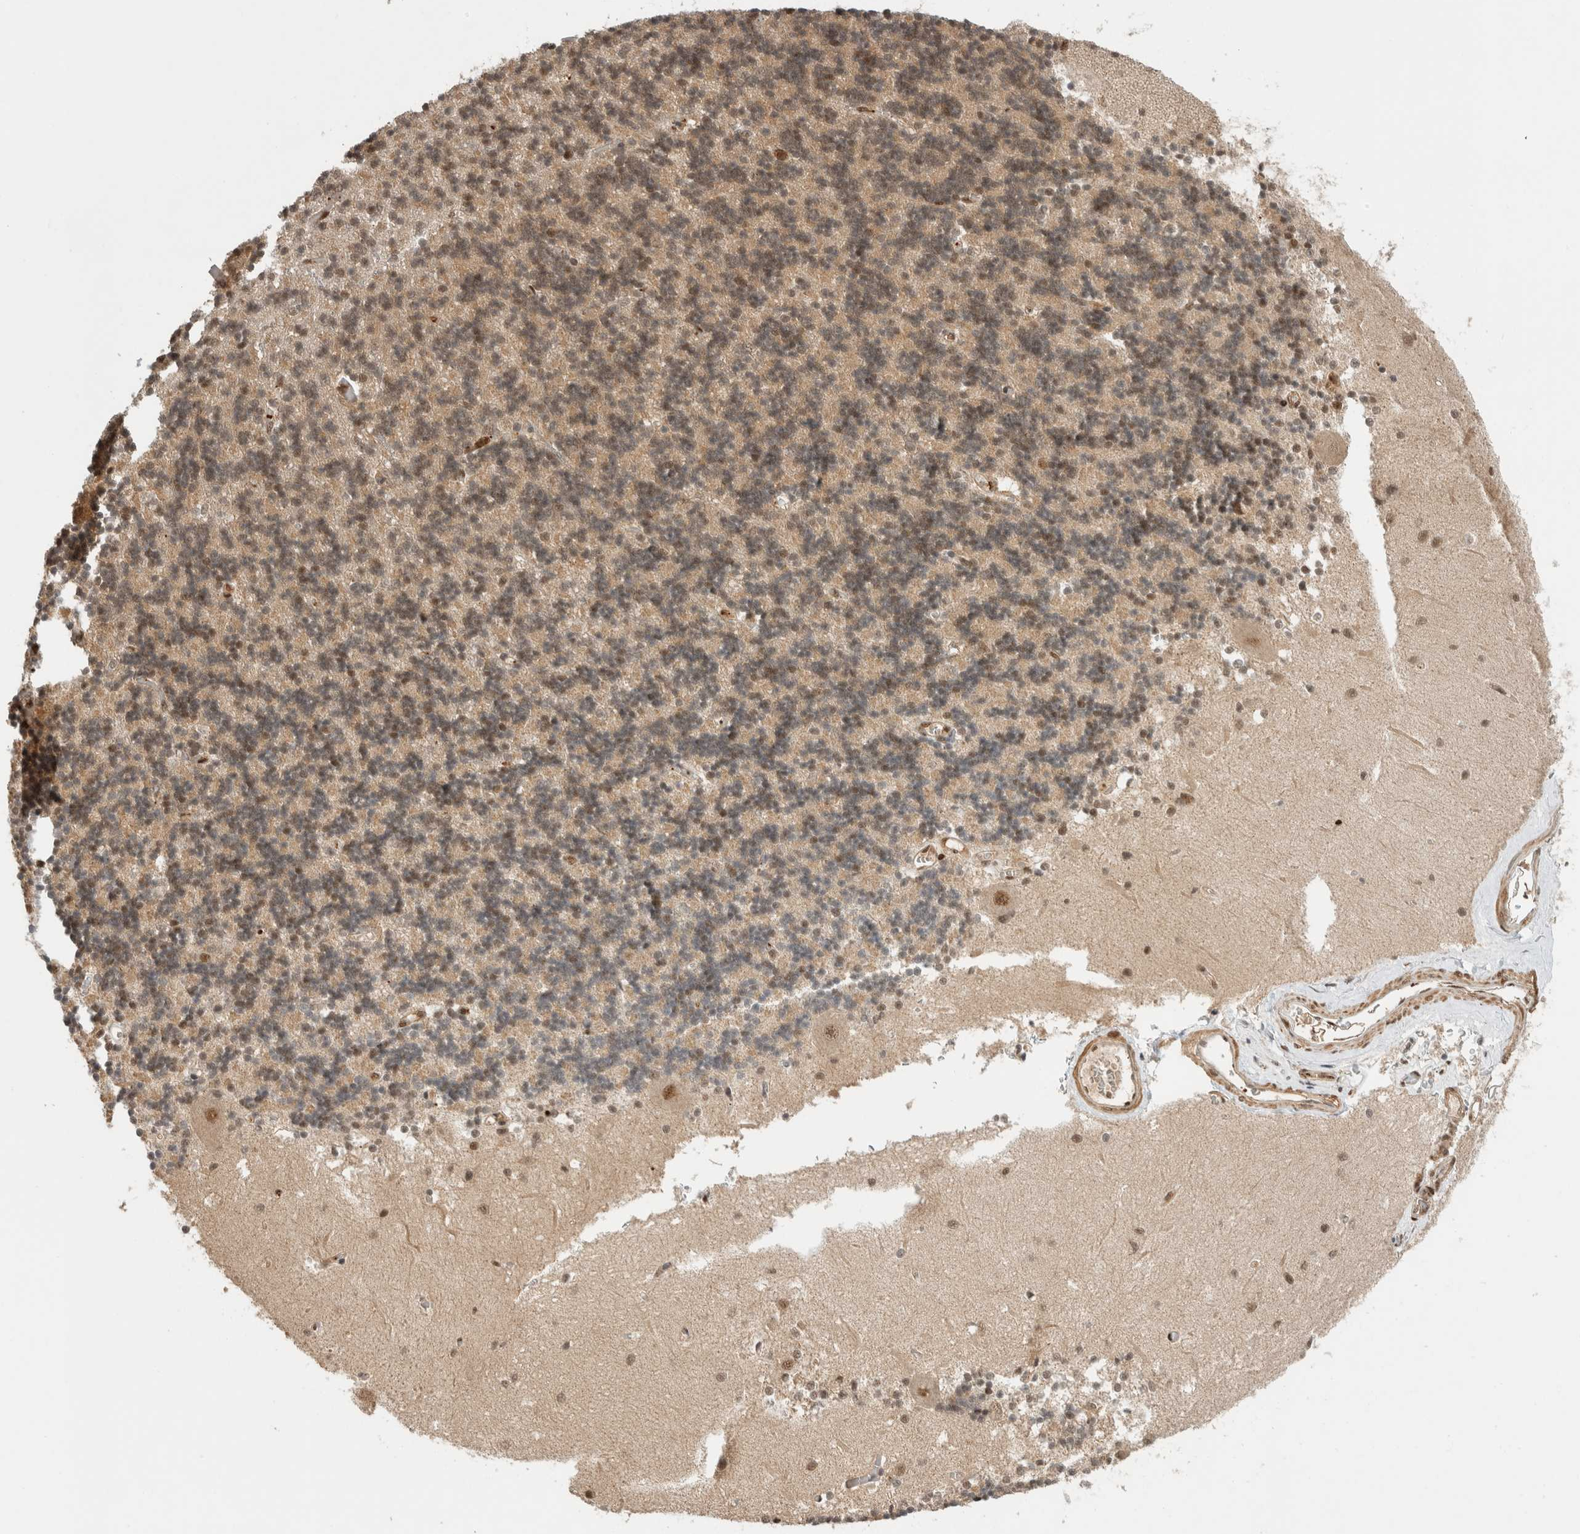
{"staining": {"intensity": "weak", "quantity": "25%-75%", "location": "cytoplasmic/membranous"}, "tissue": "cerebellum", "cell_type": "Cells in granular layer", "image_type": "normal", "snomed": [{"axis": "morphology", "description": "Normal tissue, NOS"}, {"axis": "topography", "description": "Cerebellum"}], "caption": "Immunohistochemical staining of normal cerebellum demonstrates weak cytoplasmic/membranous protein staining in about 25%-75% of cells in granular layer.", "gene": "SNRNP40", "patient": {"sex": "male", "age": 37}}